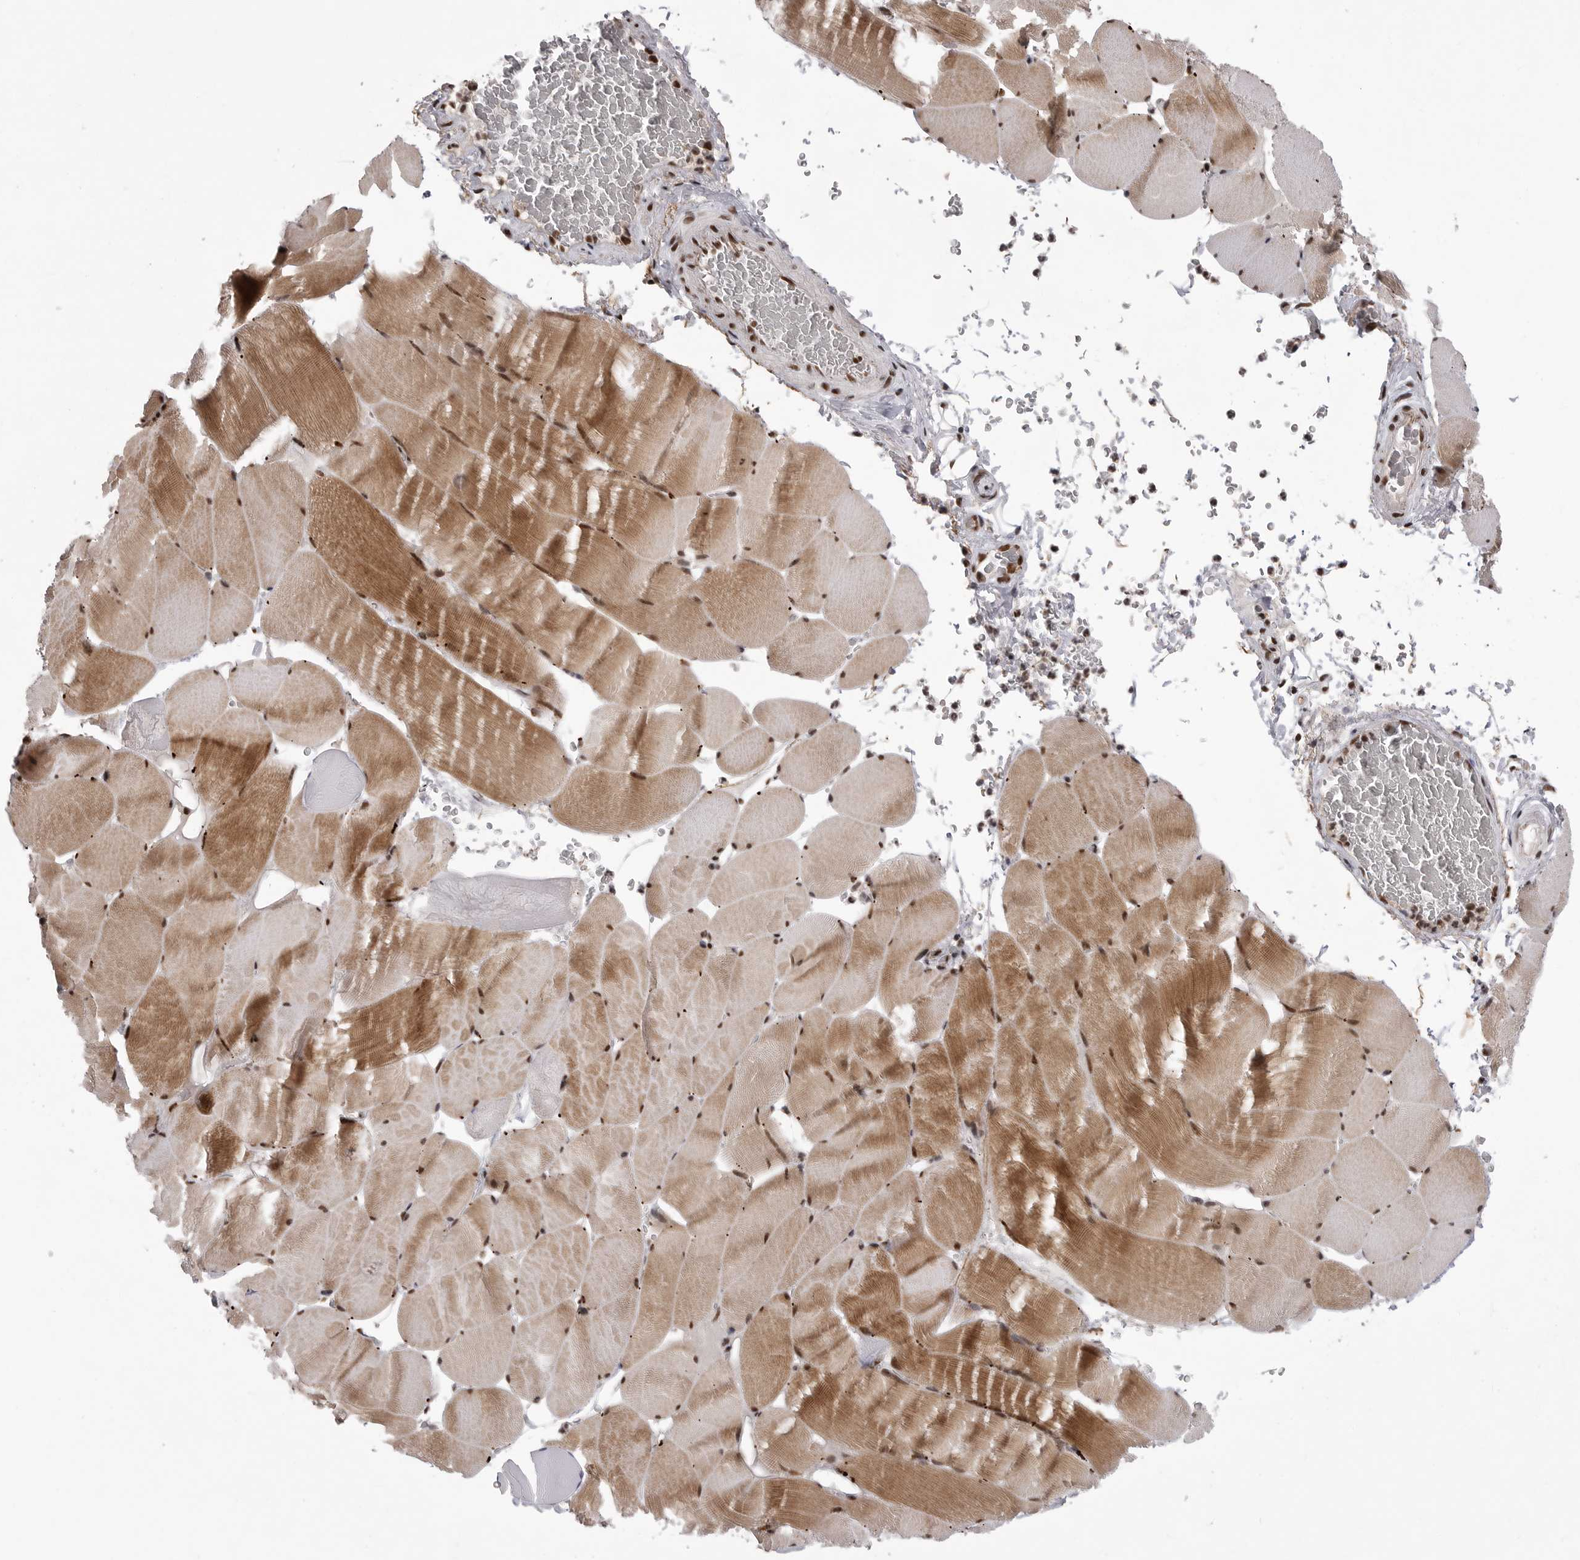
{"staining": {"intensity": "moderate", "quantity": ">75%", "location": "cytoplasmic/membranous,nuclear"}, "tissue": "skeletal muscle", "cell_type": "Myocytes", "image_type": "normal", "snomed": [{"axis": "morphology", "description": "Normal tissue, NOS"}, {"axis": "topography", "description": "Skeletal muscle"}], "caption": "The histopathology image shows staining of unremarkable skeletal muscle, revealing moderate cytoplasmic/membranous,nuclear protein staining (brown color) within myocytes. The staining is performed using DAB (3,3'-diaminobenzidine) brown chromogen to label protein expression. The nuclei are counter-stained blue using hematoxylin.", "gene": "PPP1R8", "patient": {"sex": "male", "age": 62}}